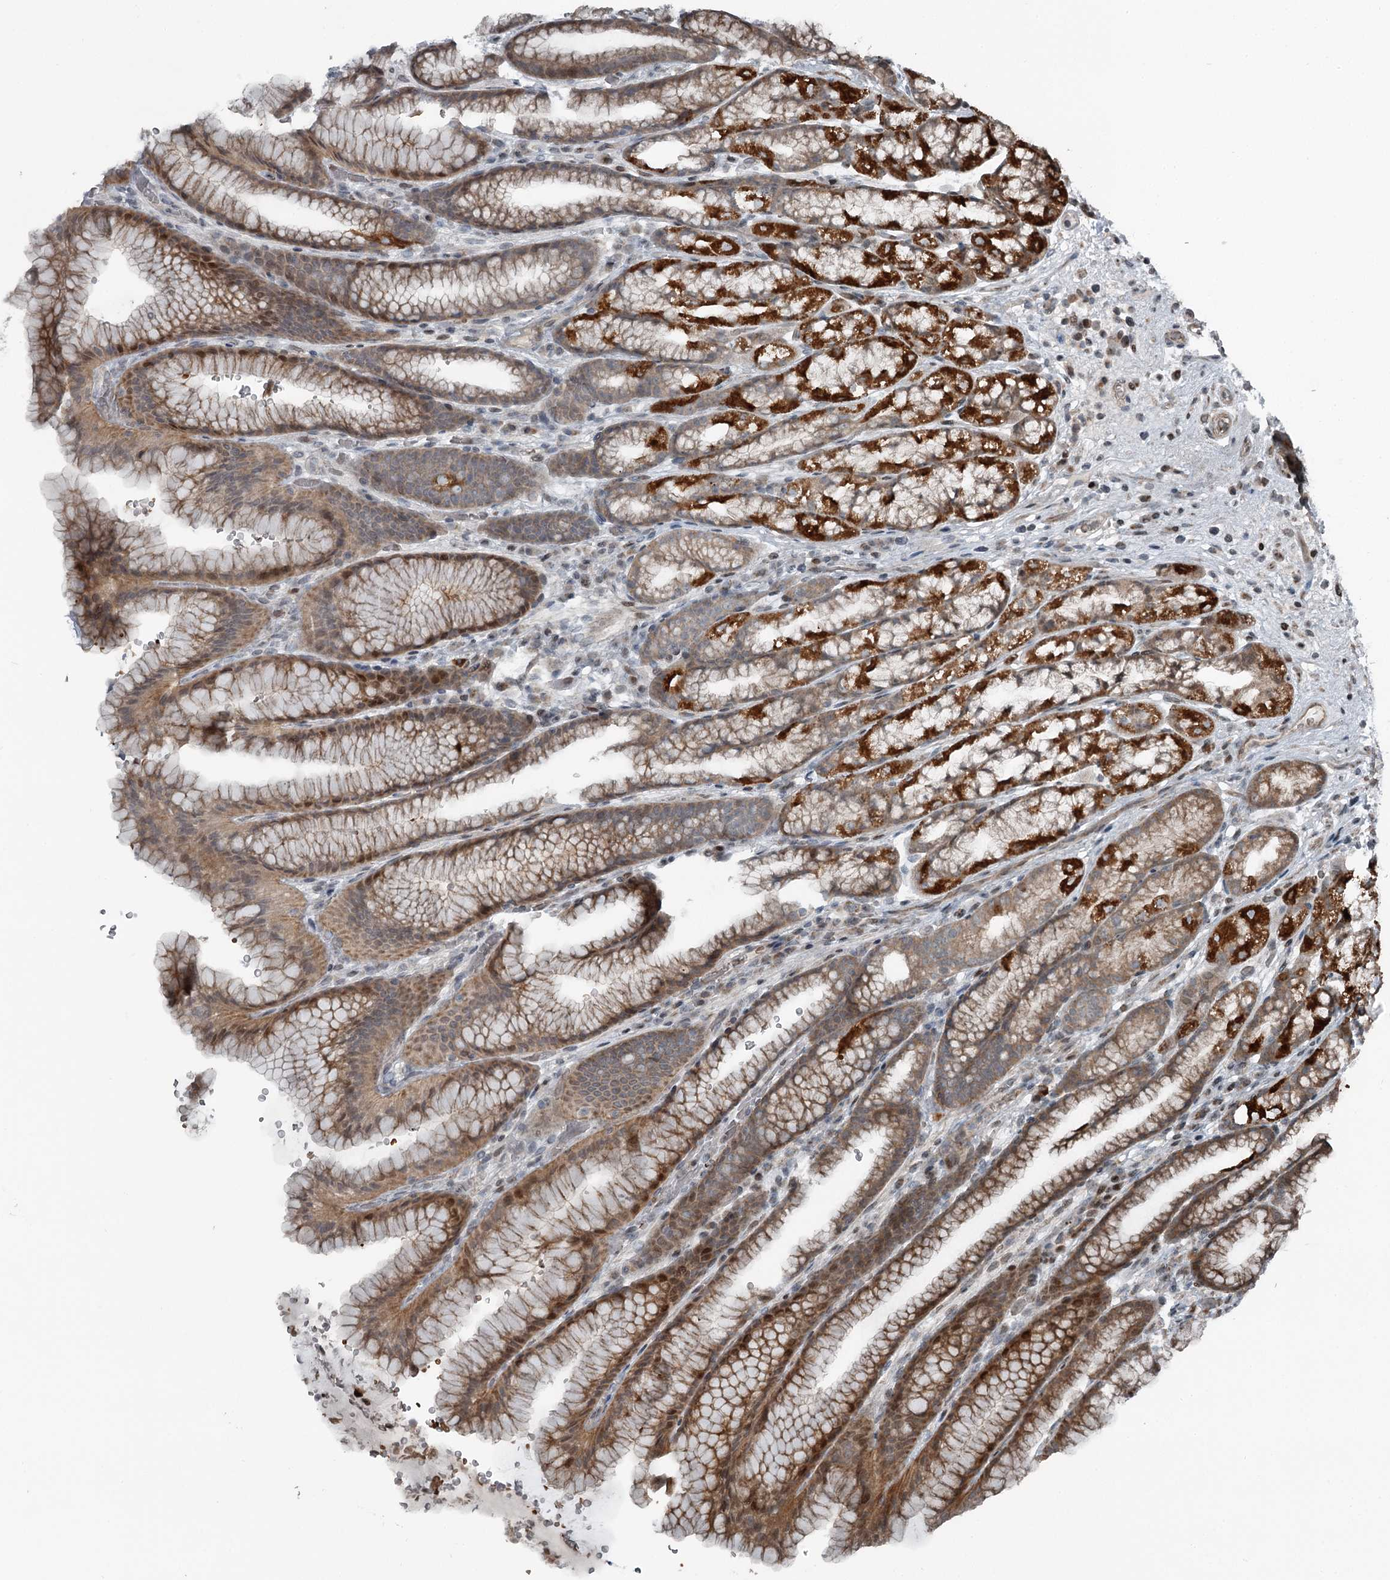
{"staining": {"intensity": "strong", "quantity": "25%-75%", "location": "cytoplasmic/membranous"}, "tissue": "stomach", "cell_type": "Glandular cells", "image_type": "normal", "snomed": [{"axis": "morphology", "description": "Normal tissue, NOS"}, {"axis": "morphology", "description": "Adenocarcinoma, NOS"}, {"axis": "topography", "description": "Stomach"}], "caption": "Brown immunohistochemical staining in normal stomach demonstrates strong cytoplasmic/membranous positivity in approximately 25%-75% of glandular cells.", "gene": "RASSF8", "patient": {"sex": "male", "age": 57}}